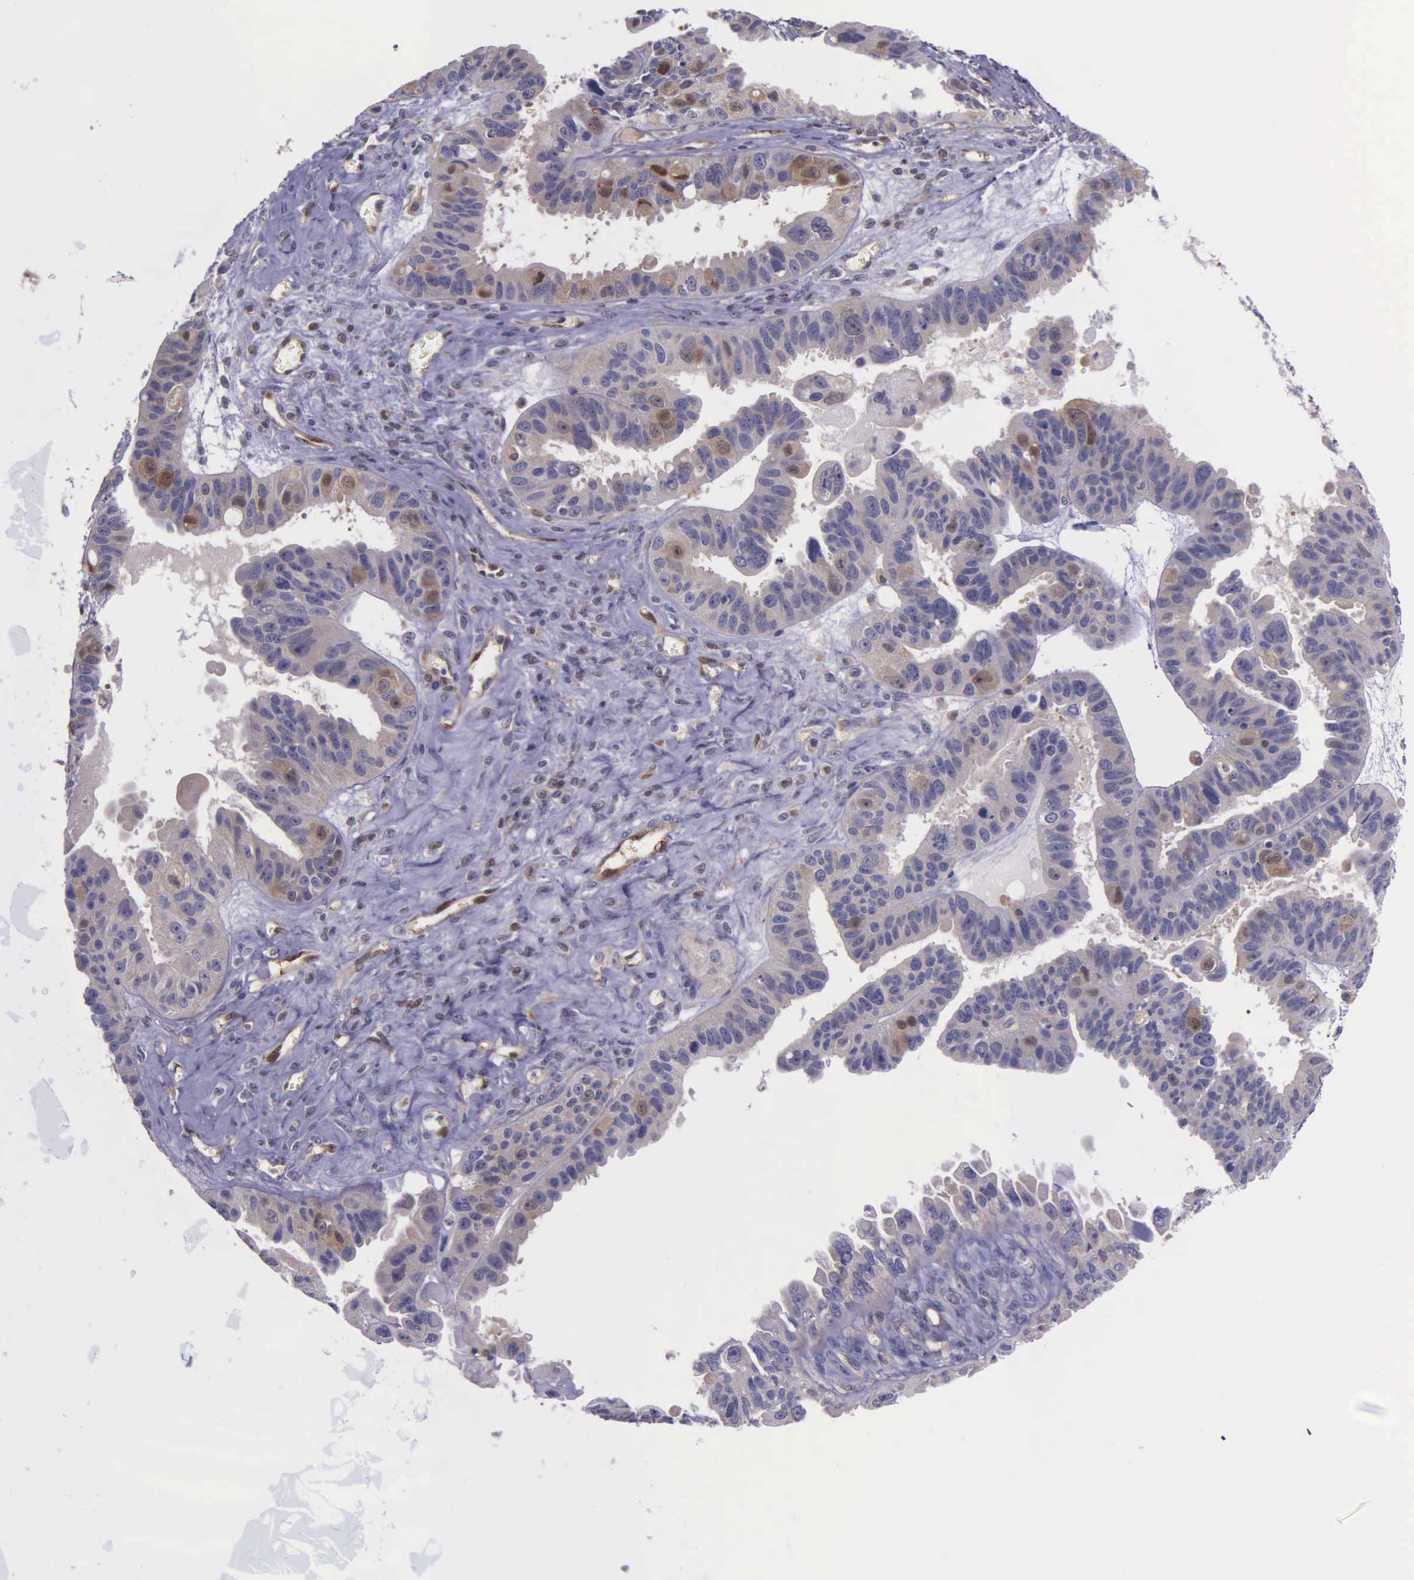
{"staining": {"intensity": "weak", "quantity": ">75%", "location": "cytoplasmic/membranous"}, "tissue": "ovarian cancer", "cell_type": "Tumor cells", "image_type": "cancer", "snomed": [{"axis": "morphology", "description": "Carcinoma, endometroid"}, {"axis": "topography", "description": "Ovary"}], "caption": "Immunohistochemistry (IHC) of human ovarian cancer (endometroid carcinoma) demonstrates low levels of weak cytoplasmic/membranous positivity in about >75% of tumor cells.", "gene": "GMPR2", "patient": {"sex": "female", "age": 85}}